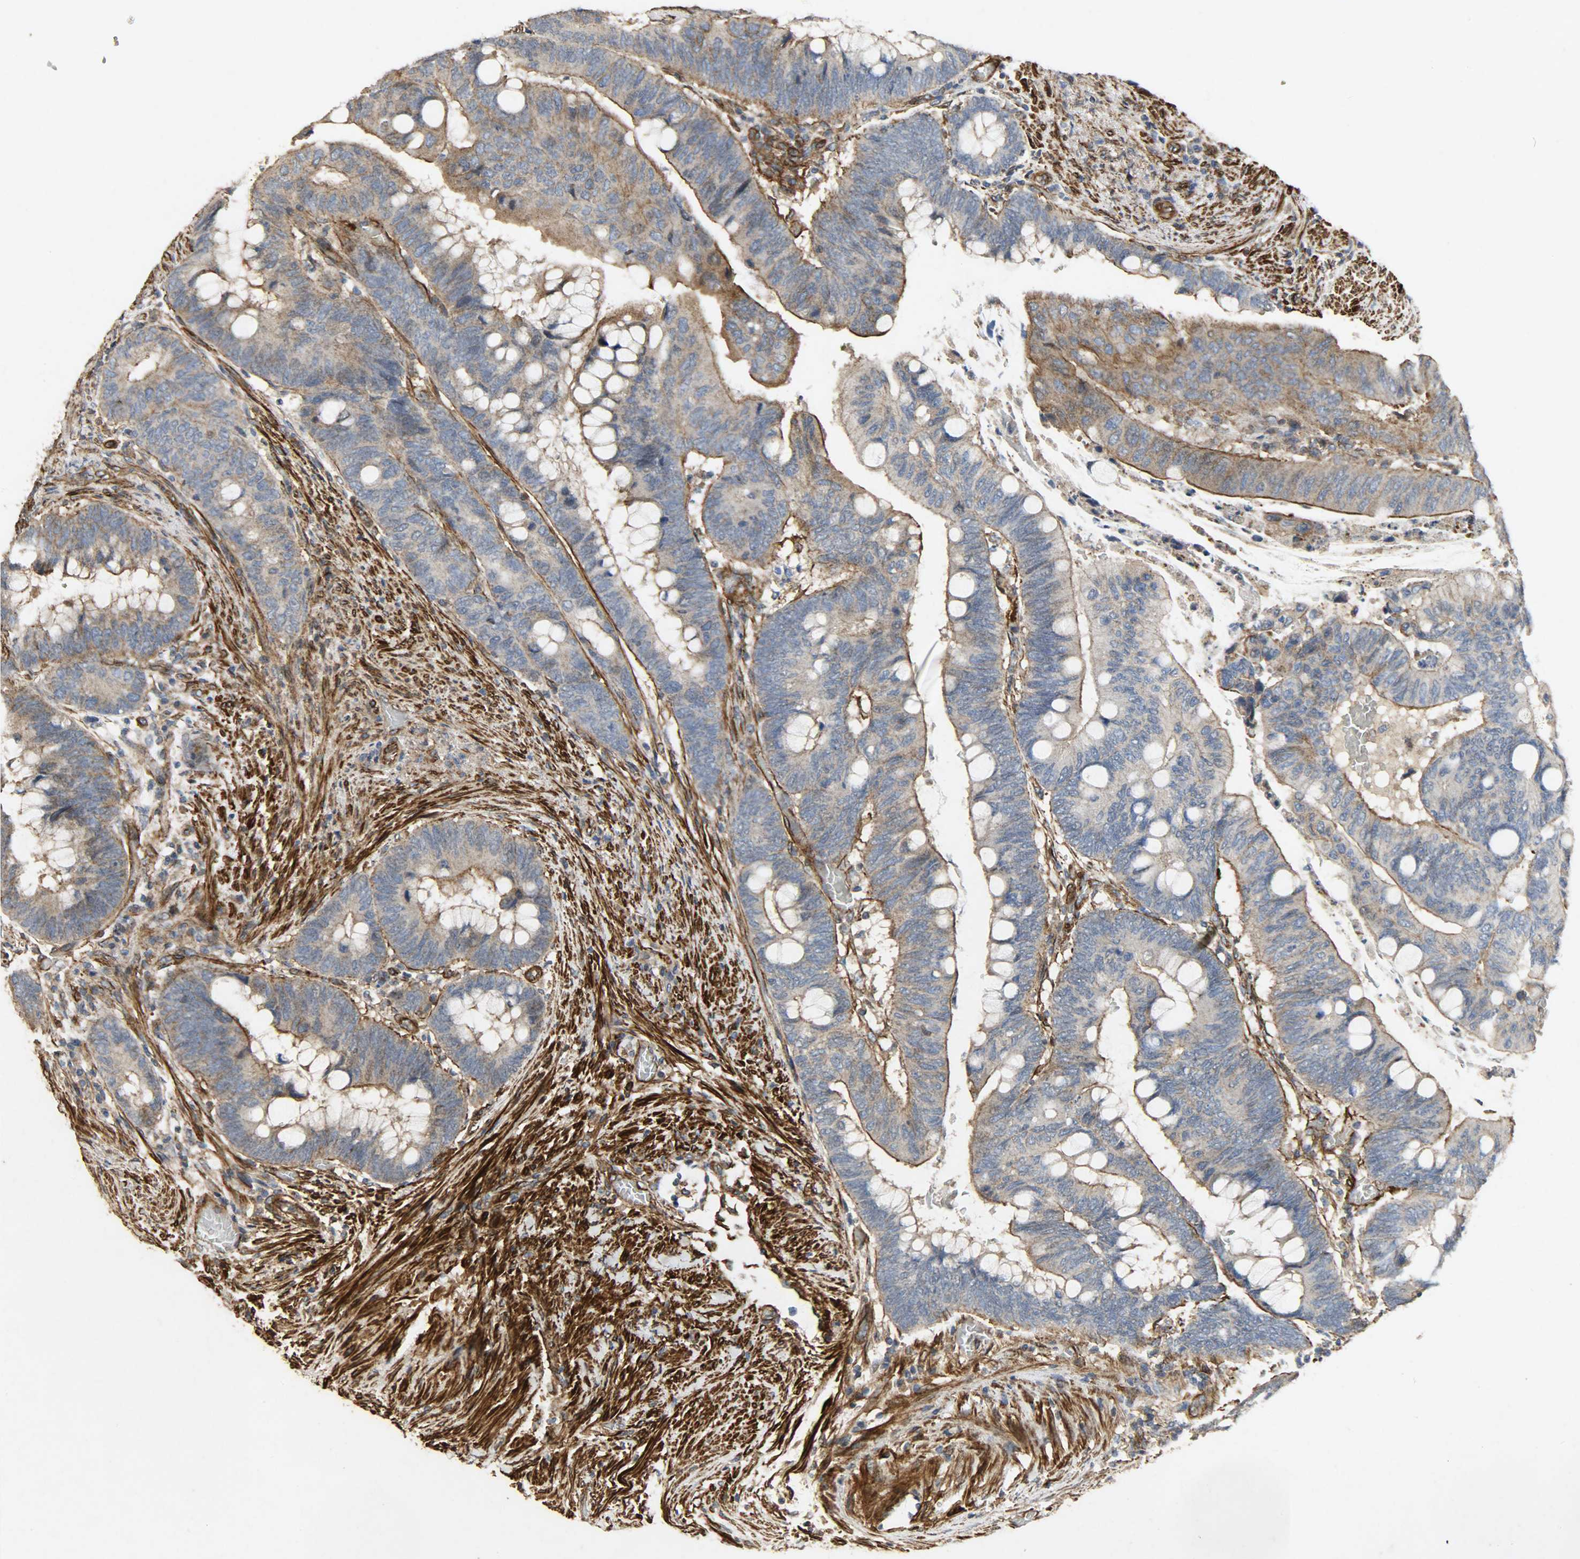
{"staining": {"intensity": "weak", "quantity": "25%-75%", "location": "cytoplasmic/membranous"}, "tissue": "colorectal cancer", "cell_type": "Tumor cells", "image_type": "cancer", "snomed": [{"axis": "morphology", "description": "Normal tissue, NOS"}, {"axis": "morphology", "description": "Adenocarcinoma, NOS"}, {"axis": "topography", "description": "Rectum"}], "caption": "There is low levels of weak cytoplasmic/membranous positivity in tumor cells of colorectal adenocarcinoma, as demonstrated by immunohistochemical staining (brown color).", "gene": "TPM4", "patient": {"sex": "male", "age": 92}}